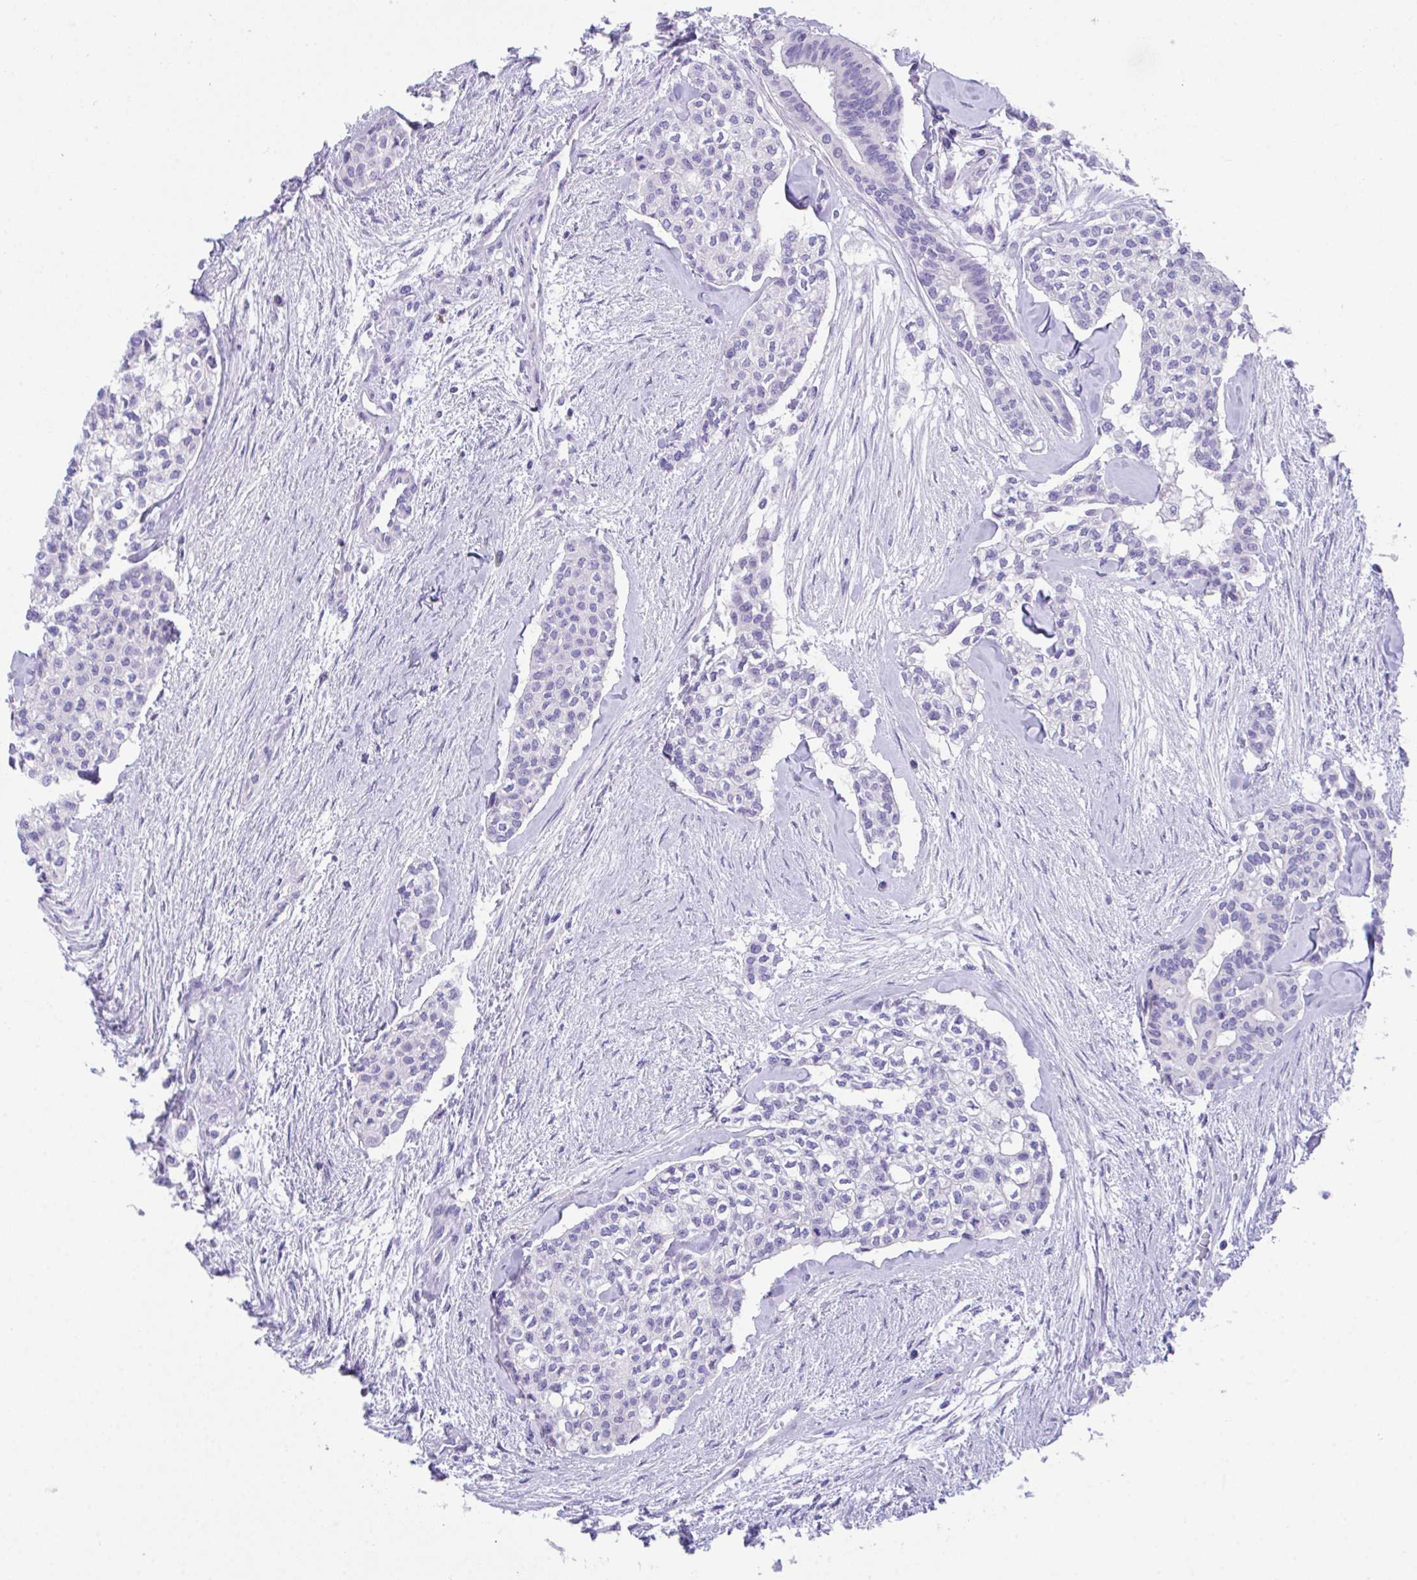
{"staining": {"intensity": "negative", "quantity": "none", "location": "none"}, "tissue": "head and neck cancer", "cell_type": "Tumor cells", "image_type": "cancer", "snomed": [{"axis": "morphology", "description": "Adenocarcinoma, NOS"}, {"axis": "topography", "description": "Head-Neck"}], "caption": "Tumor cells are negative for brown protein staining in head and neck cancer (adenocarcinoma).", "gene": "HACD4", "patient": {"sex": "male", "age": 81}}